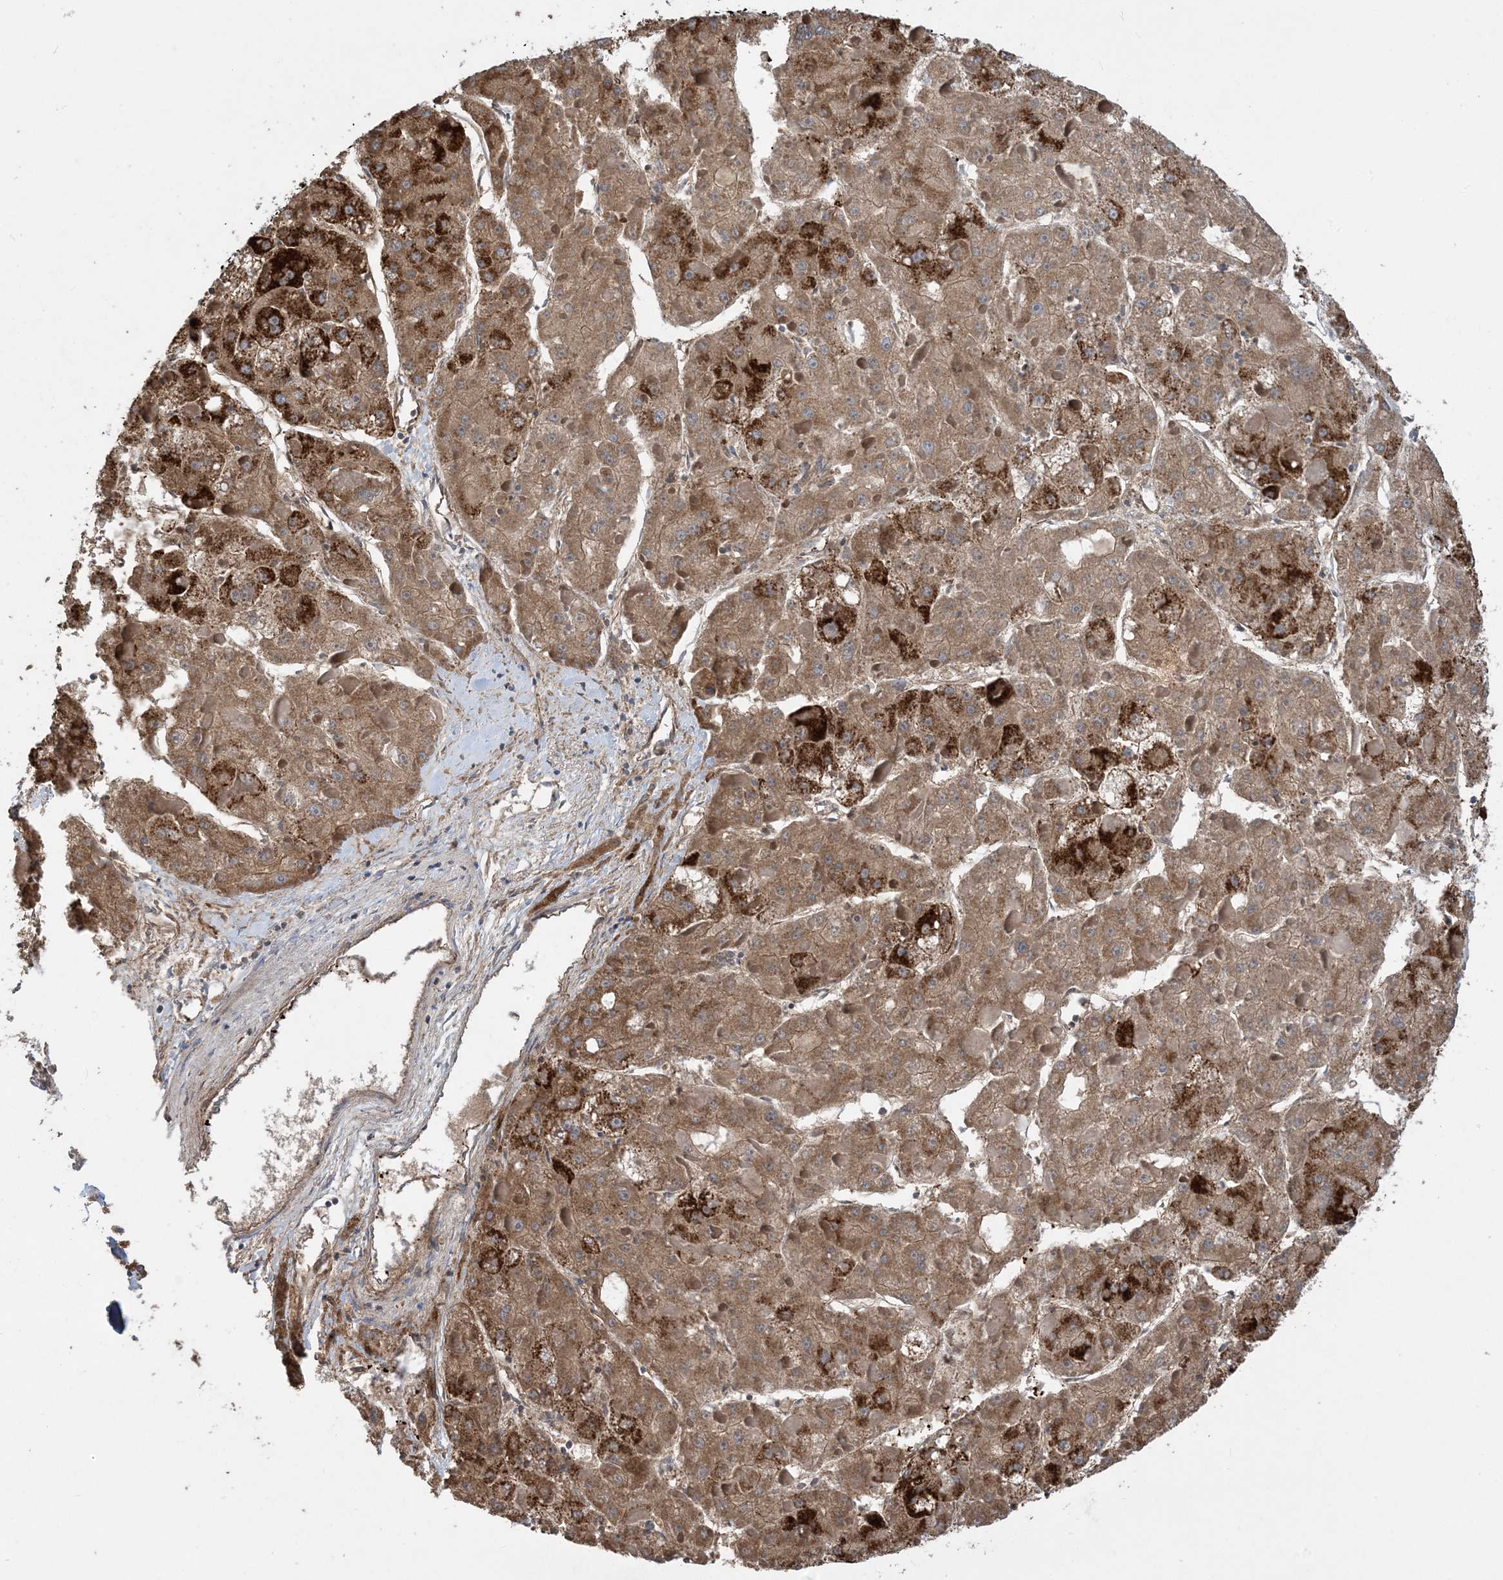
{"staining": {"intensity": "moderate", "quantity": ">75%", "location": "cytoplasmic/membranous"}, "tissue": "liver cancer", "cell_type": "Tumor cells", "image_type": "cancer", "snomed": [{"axis": "morphology", "description": "Carcinoma, Hepatocellular, NOS"}, {"axis": "topography", "description": "Liver"}], "caption": "Hepatocellular carcinoma (liver) stained with a brown dye displays moderate cytoplasmic/membranous positive positivity in approximately >75% of tumor cells.", "gene": "ECHDC1", "patient": {"sex": "female", "age": 73}}